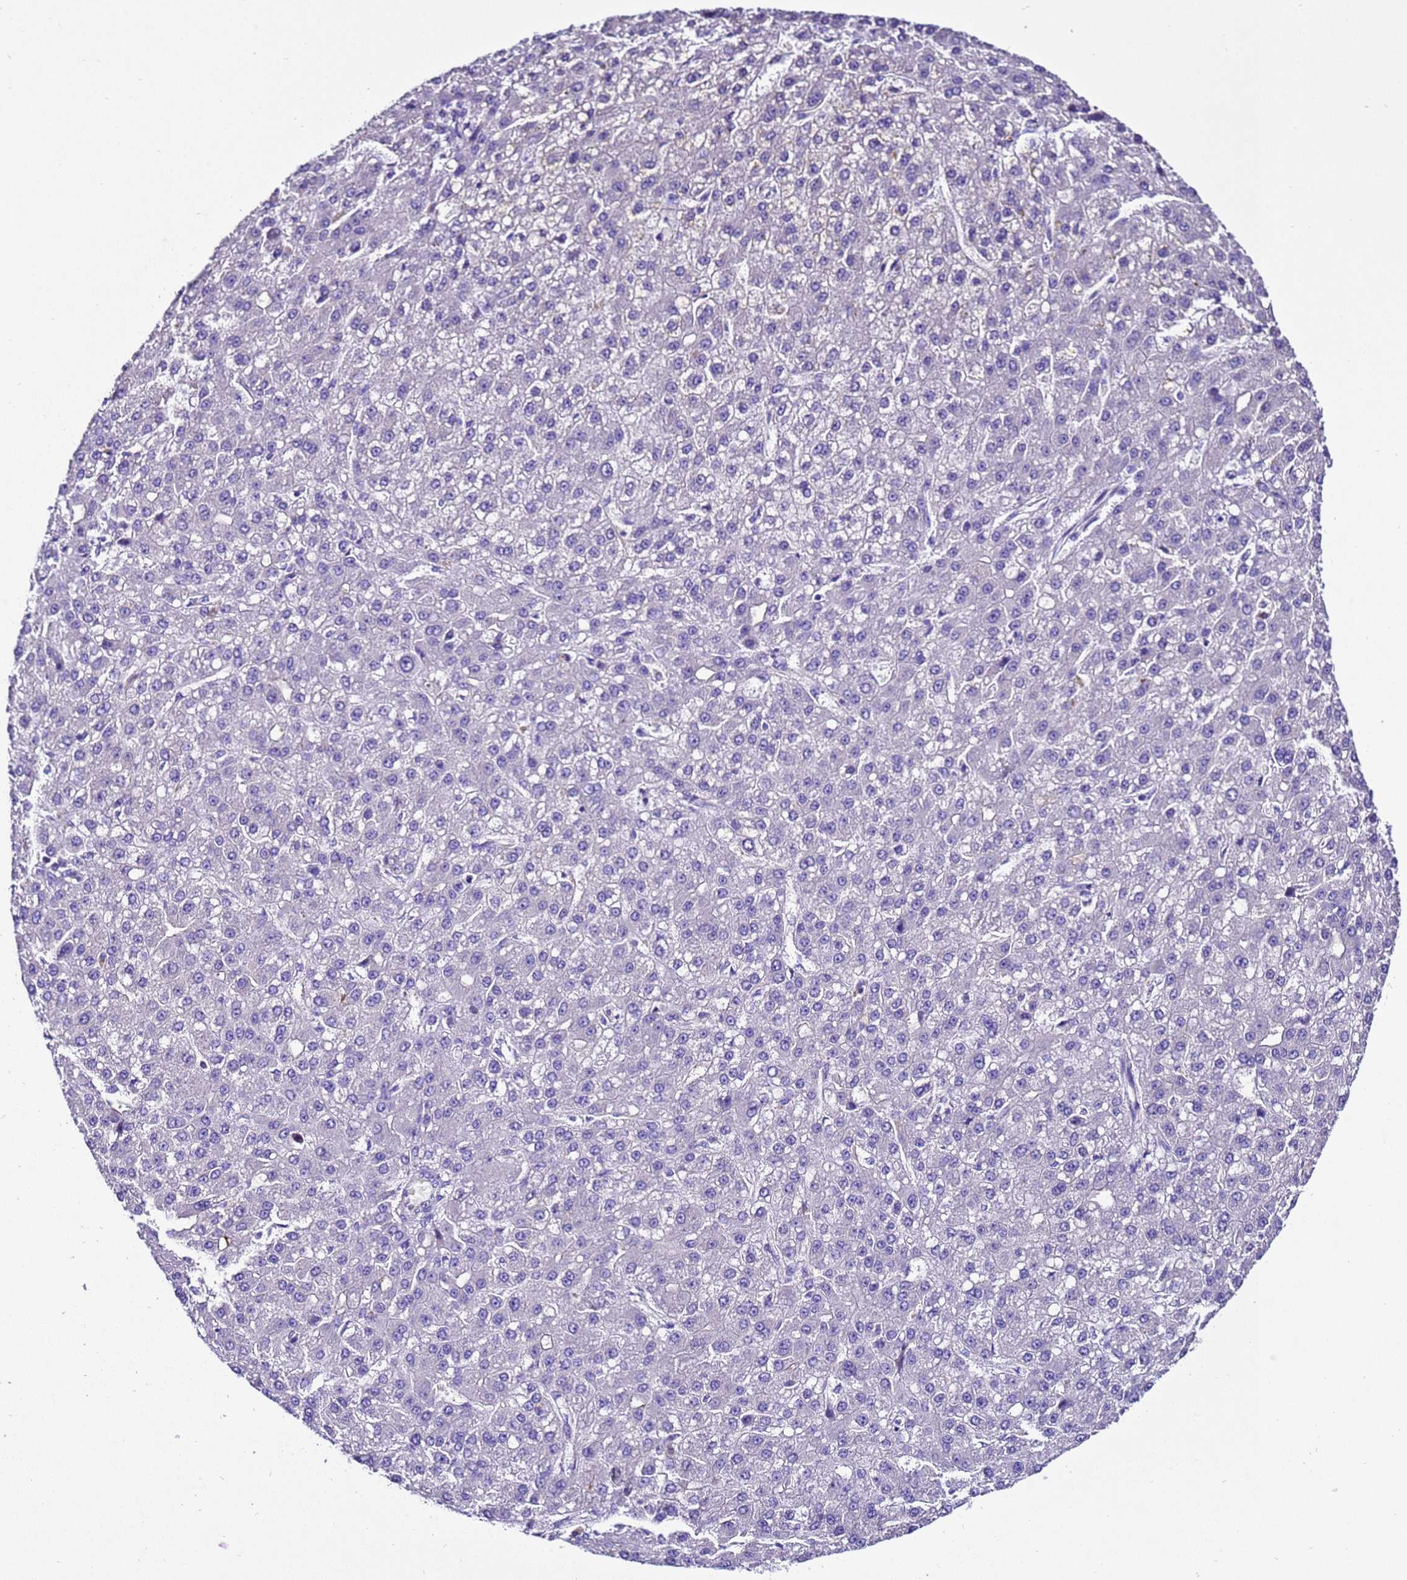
{"staining": {"intensity": "negative", "quantity": "none", "location": "none"}, "tissue": "liver cancer", "cell_type": "Tumor cells", "image_type": "cancer", "snomed": [{"axis": "morphology", "description": "Carcinoma, Hepatocellular, NOS"}, {"axis": "topography", "description": "Liver"}], "caption": "There is no significant staining in tumor cells of liver hepatocellular carcinoma. (DAB immunohistochemistry with hematoxylin counter stain).", "gene": "UGT2A1", "patient": {"sex": "male", "age": 67}}